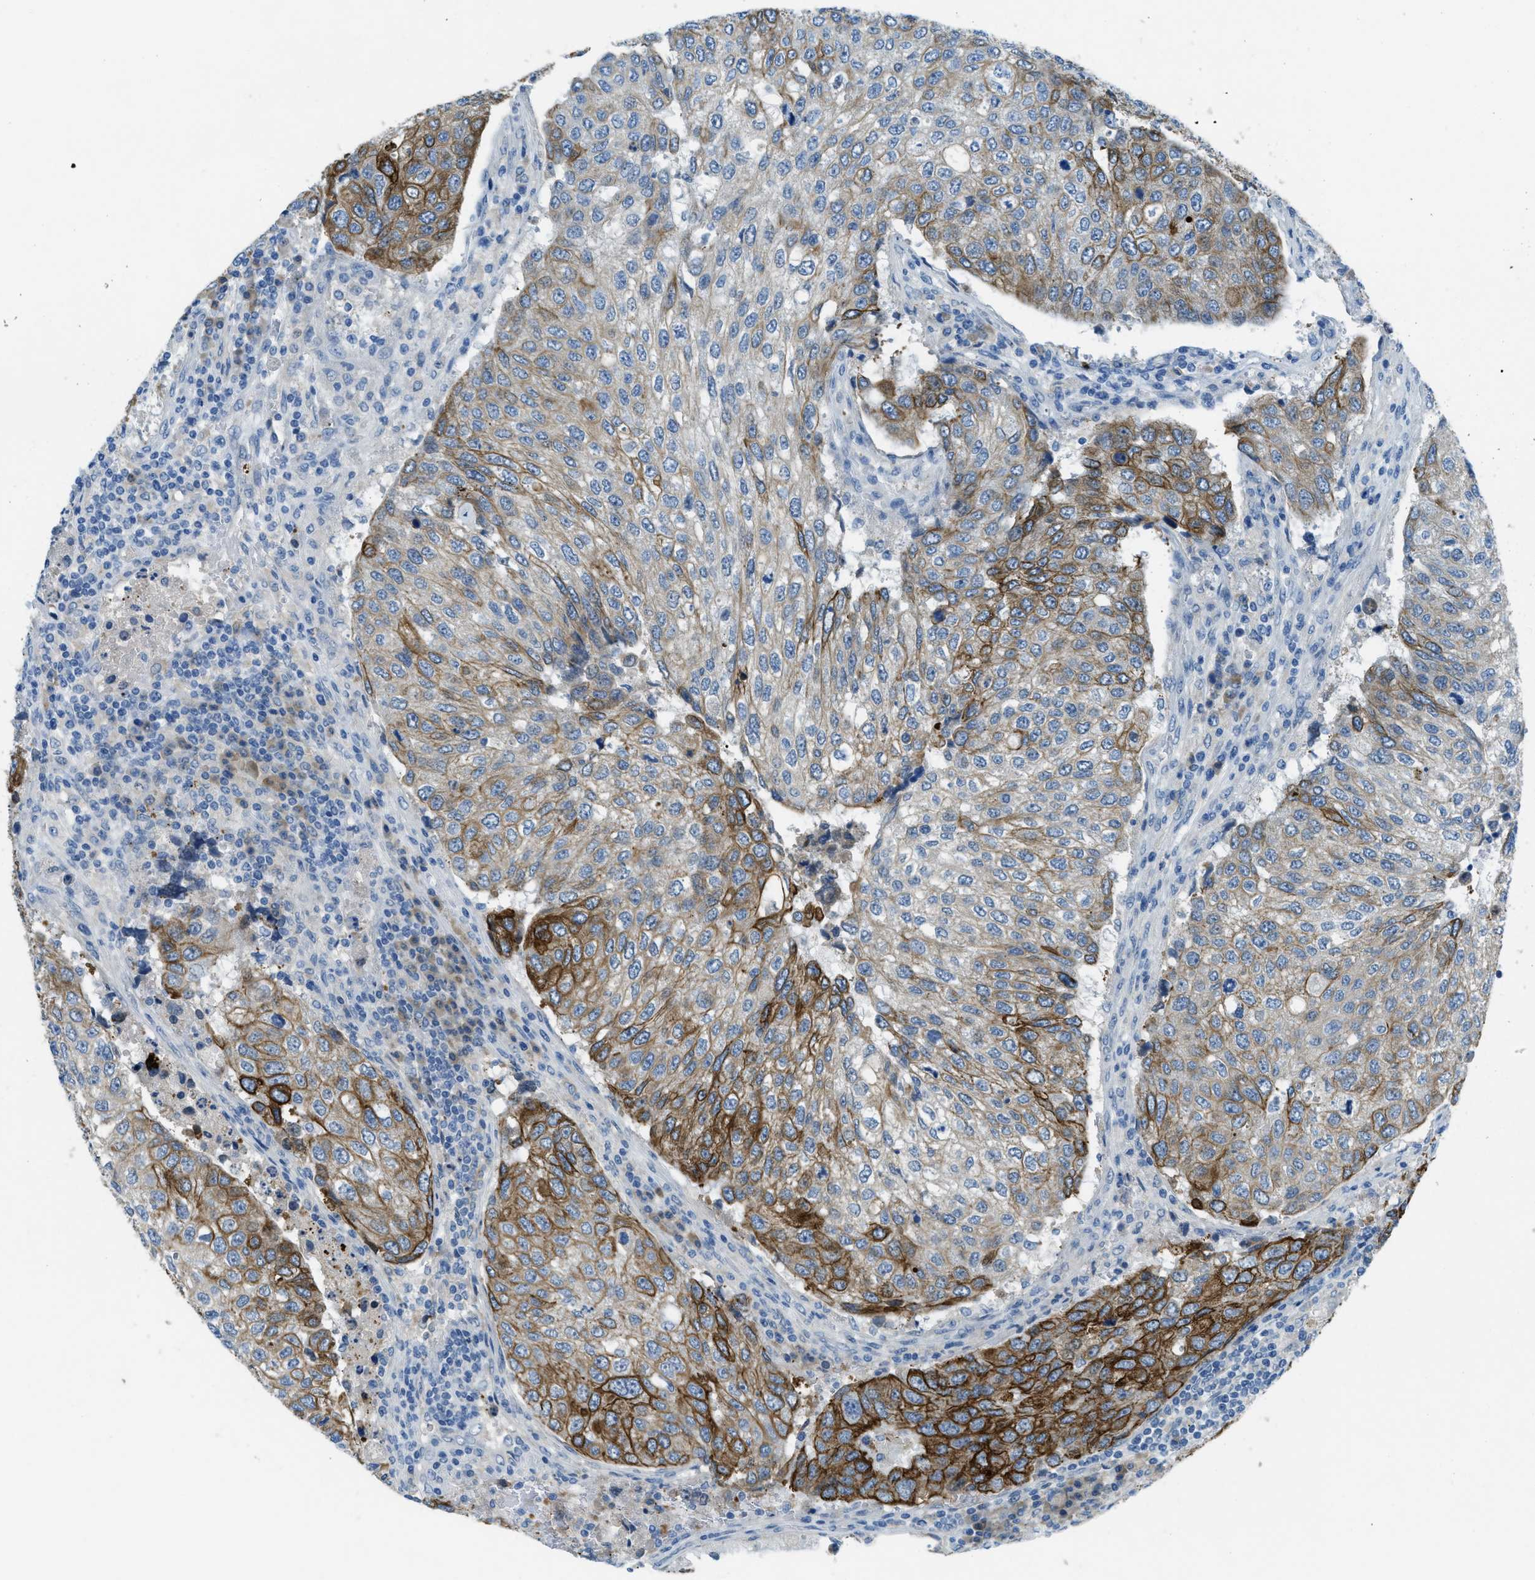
{"staining": {"intensity": "strong", "quantity": "25%-75%", "location": "cytoplasmic/membranous"}, "tissue": "urothelial cancer", "cell_type": "Tumor cells", "image_type": "cancer", "snomed": [{"axis": "morphology", "description": "Urothelial carcinoma, High grade"}, {"axis": "topography", "description": "Lymph node"}, {"axis": "topography", "description": "Urinary bladder"}], "caption": "Tumor cells demonstrate high levels of strong cytoplasmic/membranous positivity in approximately 25%-75% of cells in urothelial cancer.", "gene": "KLHL8", "patient": {"sex": "male", "age": 51}}